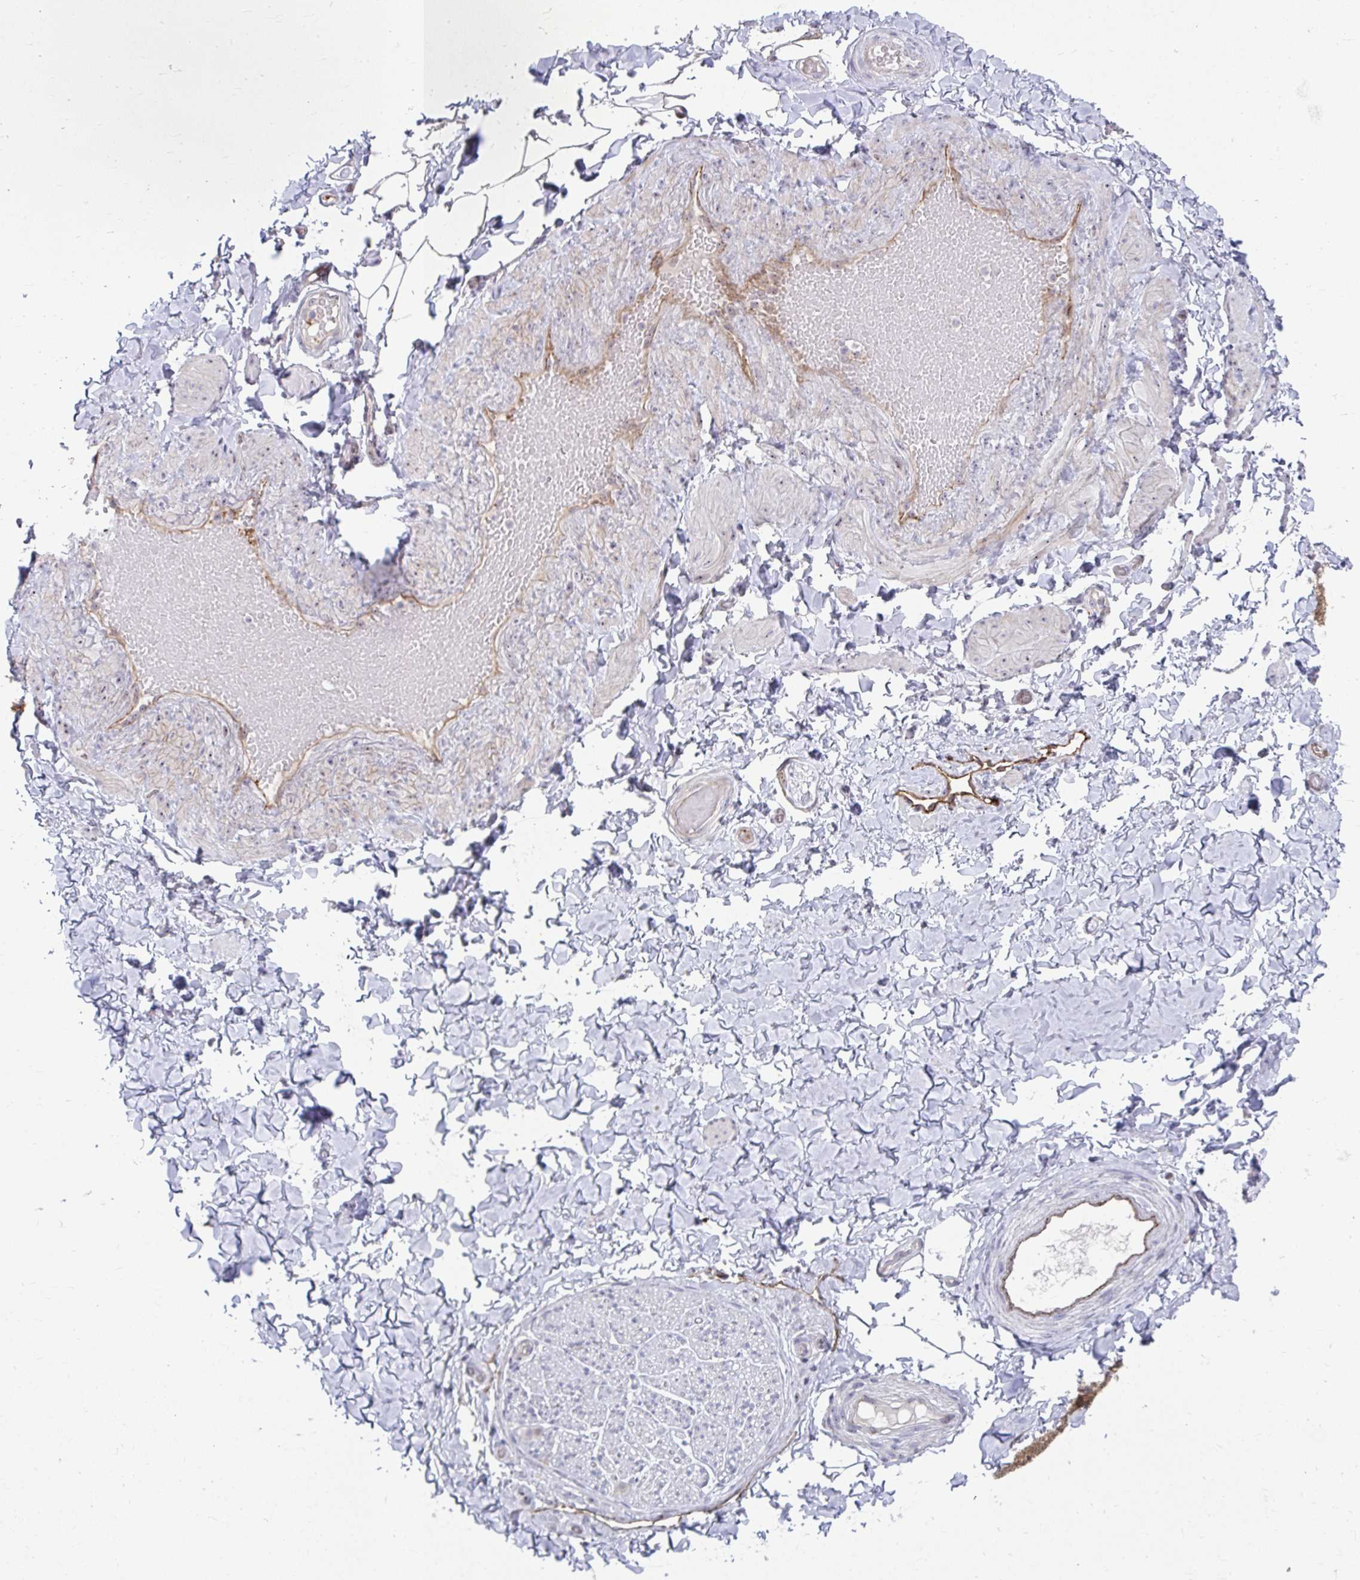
{"staining": {"intensity": "negative", "quantity": "none", "location": "none"}, "tissue": "adipose tissue", "cell_type": "Adipocytes", "image_type": "normal", "snomed": [{"axis": "morphology", "description": "Normal tissue, NOS"}, {"axis": "topography", "description": "Soft tissue"}, {"axis": "topography", "description": "Adipose tissue"}, {"axis": "topography", "description": "Vascular tissue"}, {"axis": "topography", "description": "Peripheral nerve tissue"}], "caption": "Histopathology image shows no protein expression in adipocytes of unremarkable adipose tissue.", "gene": "MUS81", "patient": {"sex": "male", "age": 29}}